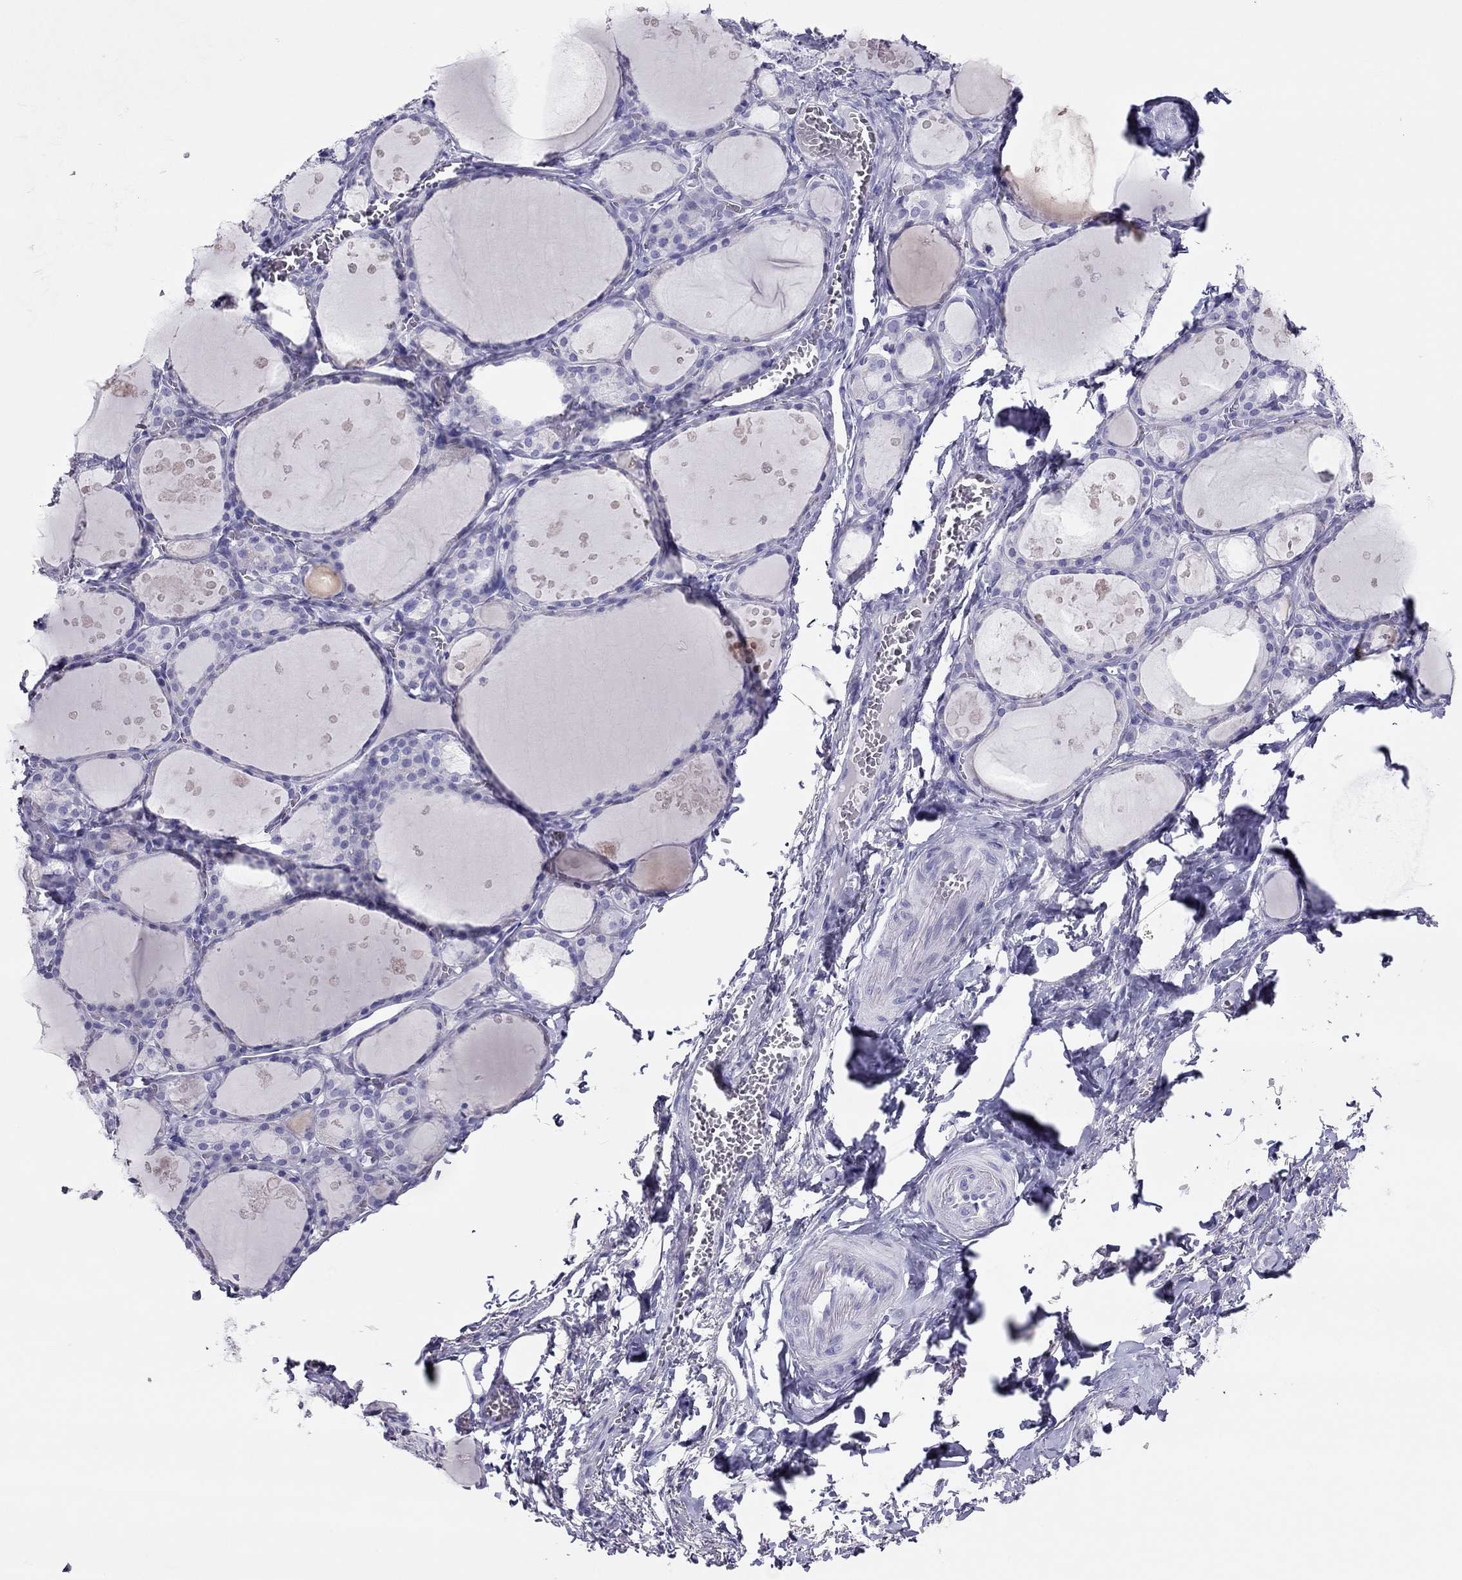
{"staining": {"intensity": "negative", "quantity": "none", "location": "none"}, "tissue": "thyroid gland", "cell_type": "Glandular cells", "image_type": "normal", "snomed": [{"axis": "morphology", "description": "Normal tissue, NOS"}, {"axis": "topography", "description": "Thyroid gland"}], "caption": "IHC image of normal thyroid gland: human thyroid gland stained with DAB (3,3'-diaminobenzidine) shows no significant protein expression in glandular cells. (DAB IHC visualized using brightfield microscopy, high magnification).", "gene": "TSHB", "patient": {"sex": "male", "age": 68}}